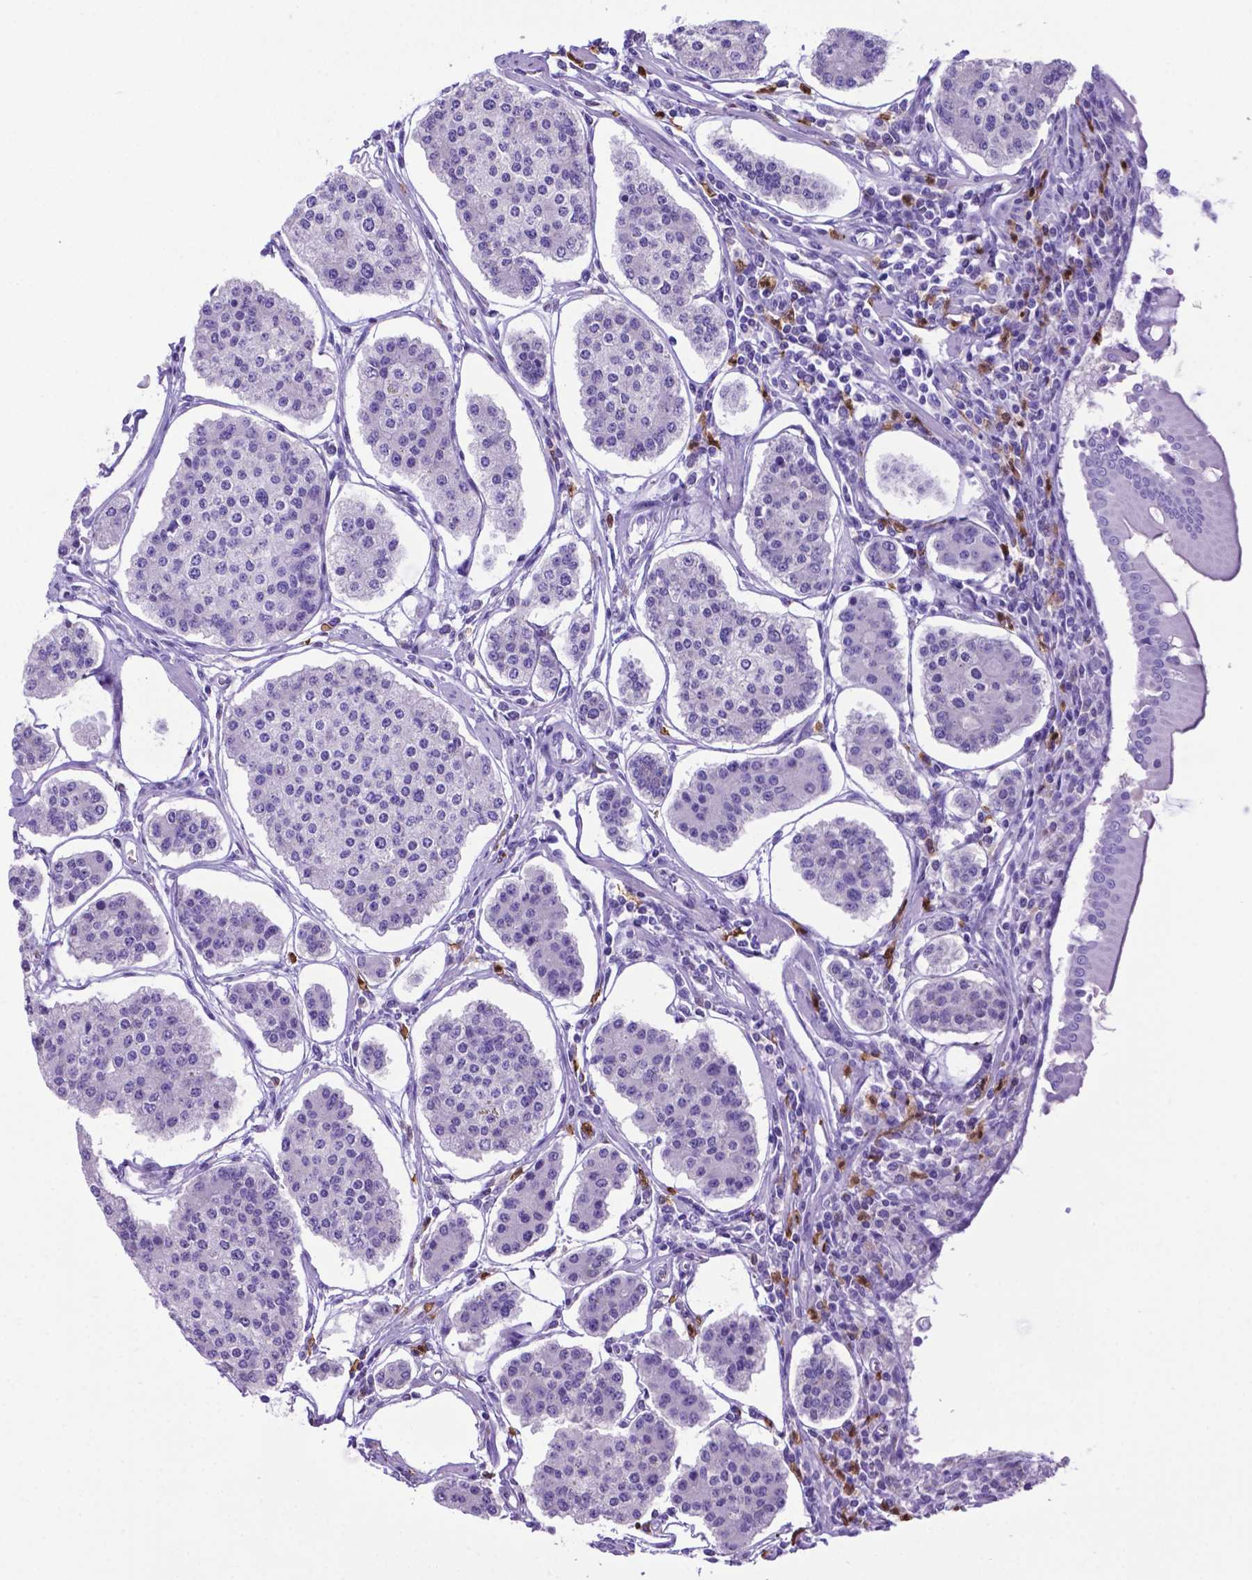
{"staining": {"intensity": "negative", "quantity": "none", "location": "none"}, "tissue": "carcinoid", "cell_type": "Tumor cells", "image_type": "cancer", "snomed": [{"axis": "morphology", "description": "Carcinoid, malignant, NOS"}, {"axis": "topography", "description": "Small intestine"}], "caption": "Tumor cells show no significant protein expression in carcinoid (malignant). The staining is performed using DAB brown chromogen with nuclei counter-stained in using hematoxylin.", "gene": "LZTR1", "patient": {"sex": "female", "age": 65}}